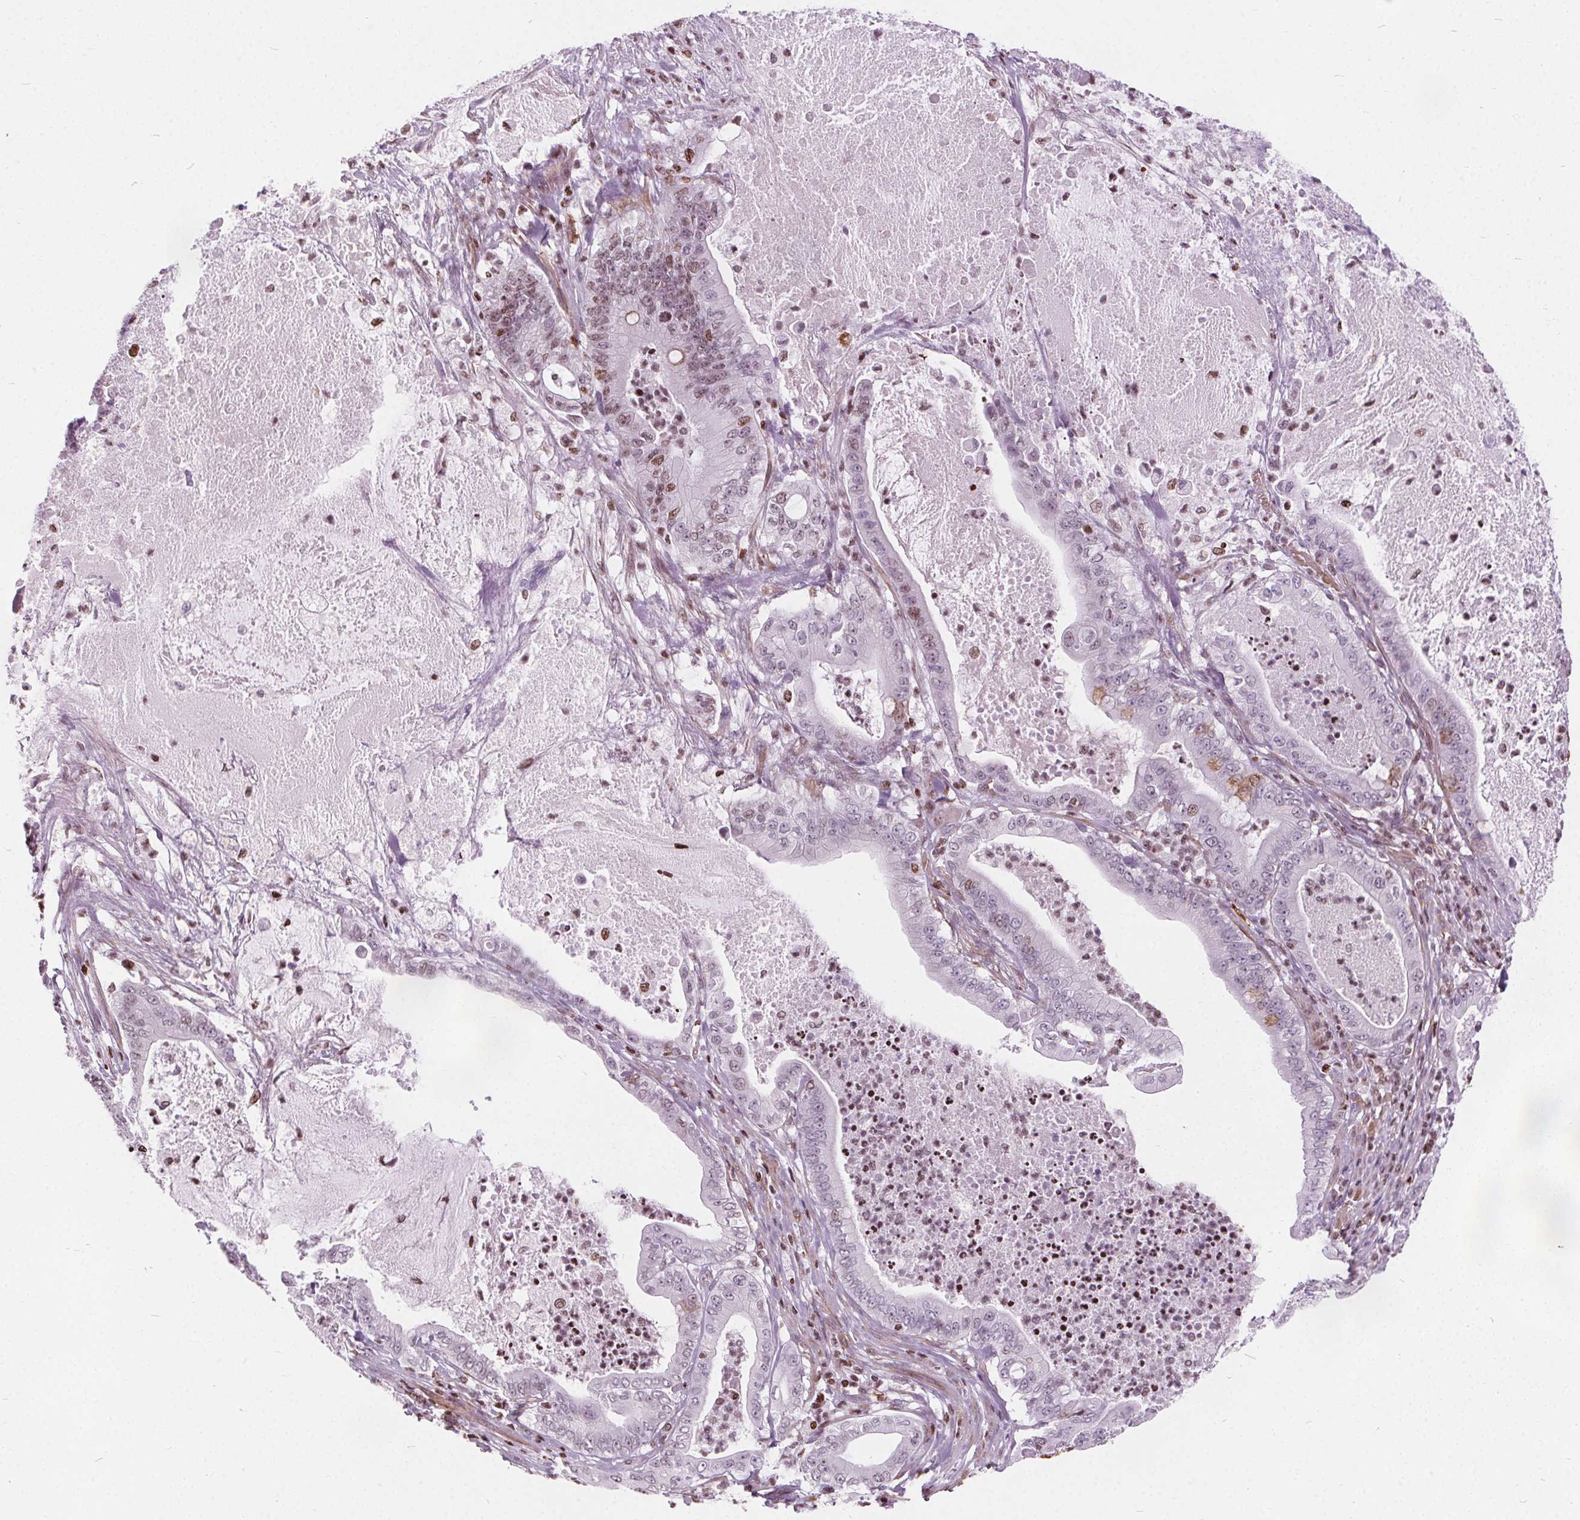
{"staining": {"intensity": "moderate", "quantity": "<25%", "location": "nuclear"}, "tissue": "pancreatic cancer", "cell_type": "Tumor cells", "image_type": "cancer", "snomed": [{"axis": "morphology", "description": "Adenocarcinoma, NOS"}, {"axis": "topography", "description": "Pancreas"}], "caption": "DAB (3,3'-diaminobenzidine) immunohistochemical staining of human pancreatic cancer shows moderate nuclear protein positivity in approximately <25% of tumor cells.", "gene": "ISLR2", "patient": {"sex": "male", "age": 71}}